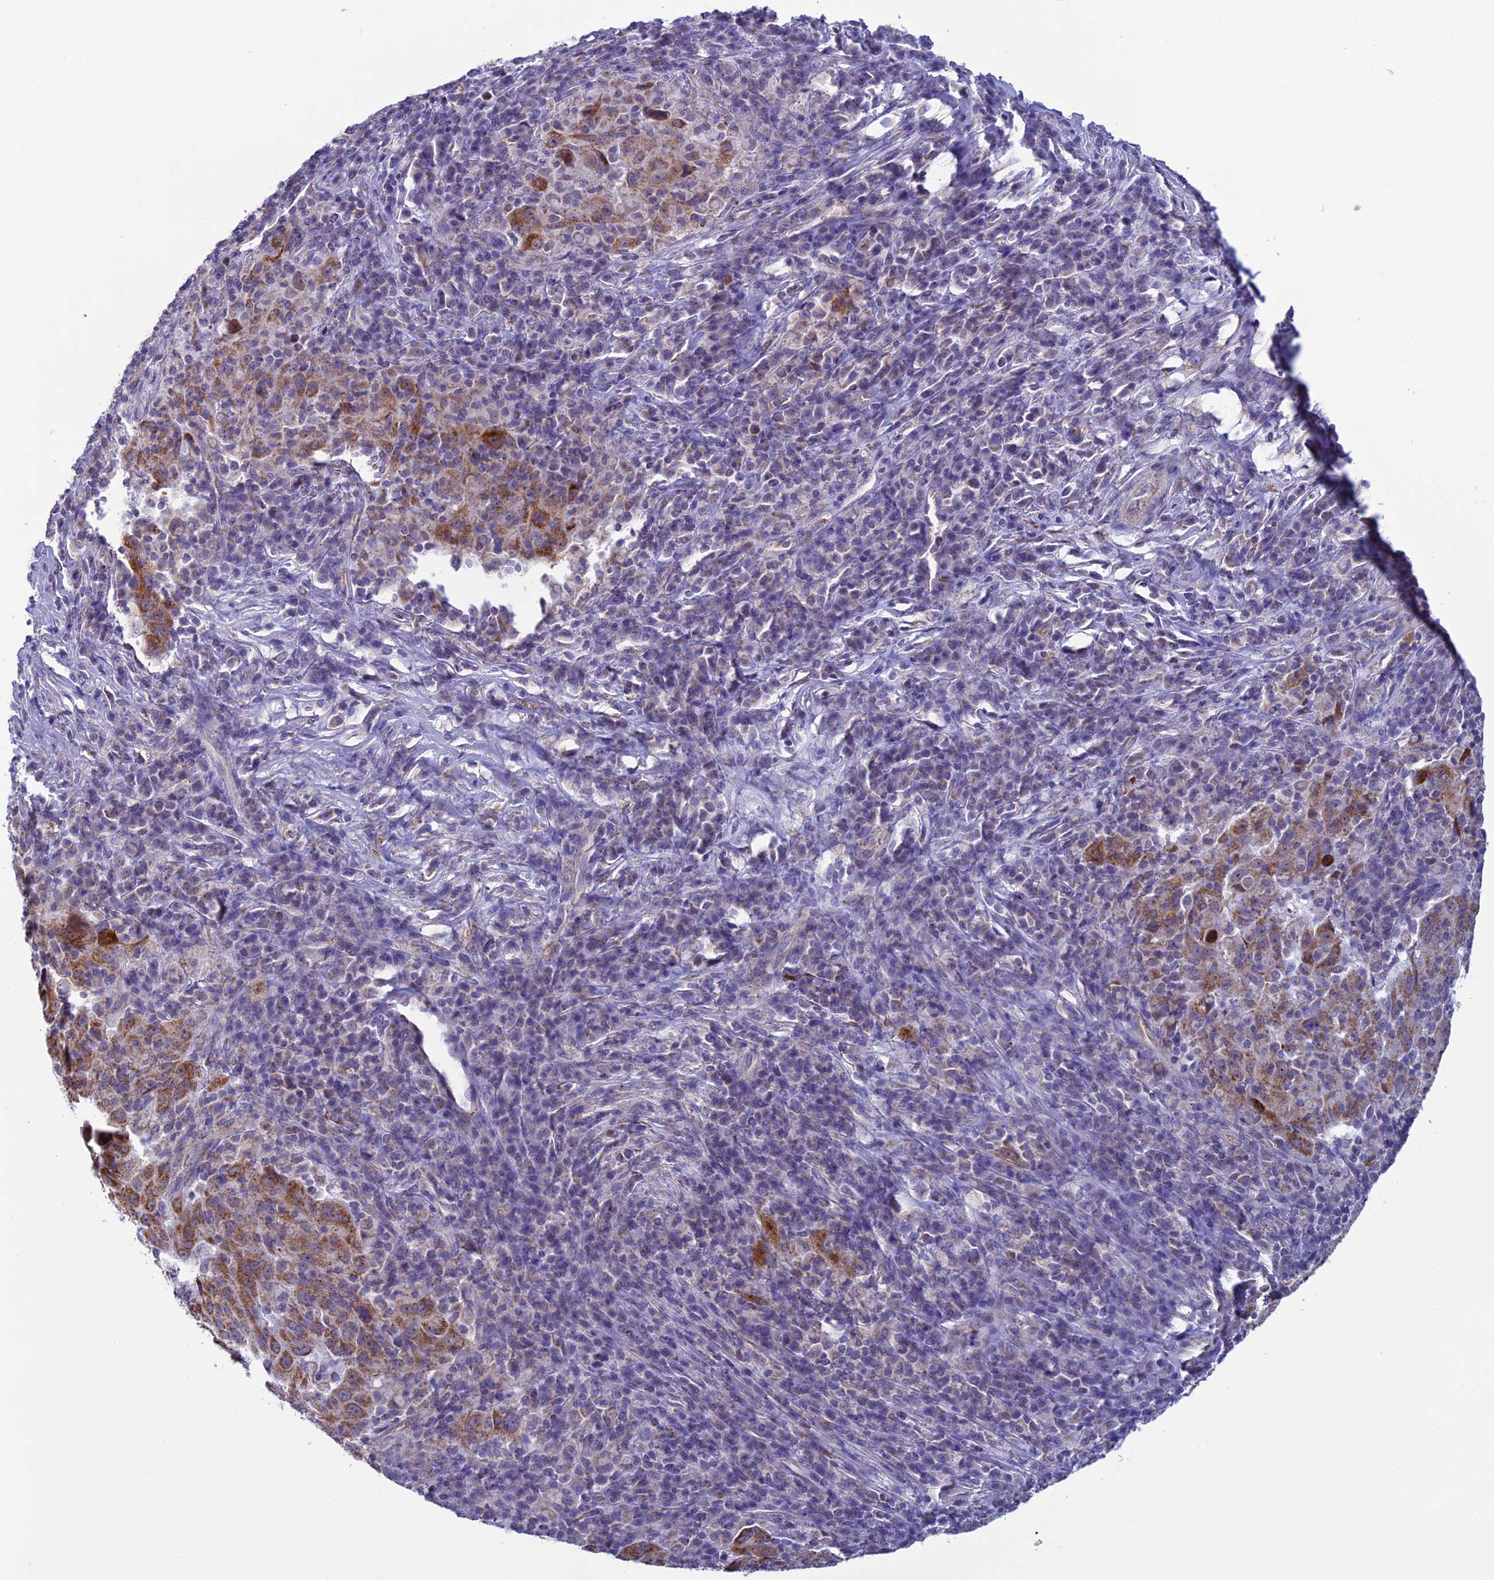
{"staining": {"intensity": "moderate", "quantity": ">75%", "location": "cytoplasmic/membranous"}, "tissue": "pancreatic cancer", "cell_type": "Tumor cells", "image_type": "cancer", "snomed": [{"axis": "morphology", "description": "Adenocarcinoma, NOS"}, {"axis": "topography", "description": "Pancreas"}], "caption": "This is a micrograph of IHC staining of adenocarcinoma (pancreatic), which shows moderate expression in the cytoplasmic/membranous of tumor cells.", "gene": "MFSD12", "patient": {"sex": "male", "age": 63}}